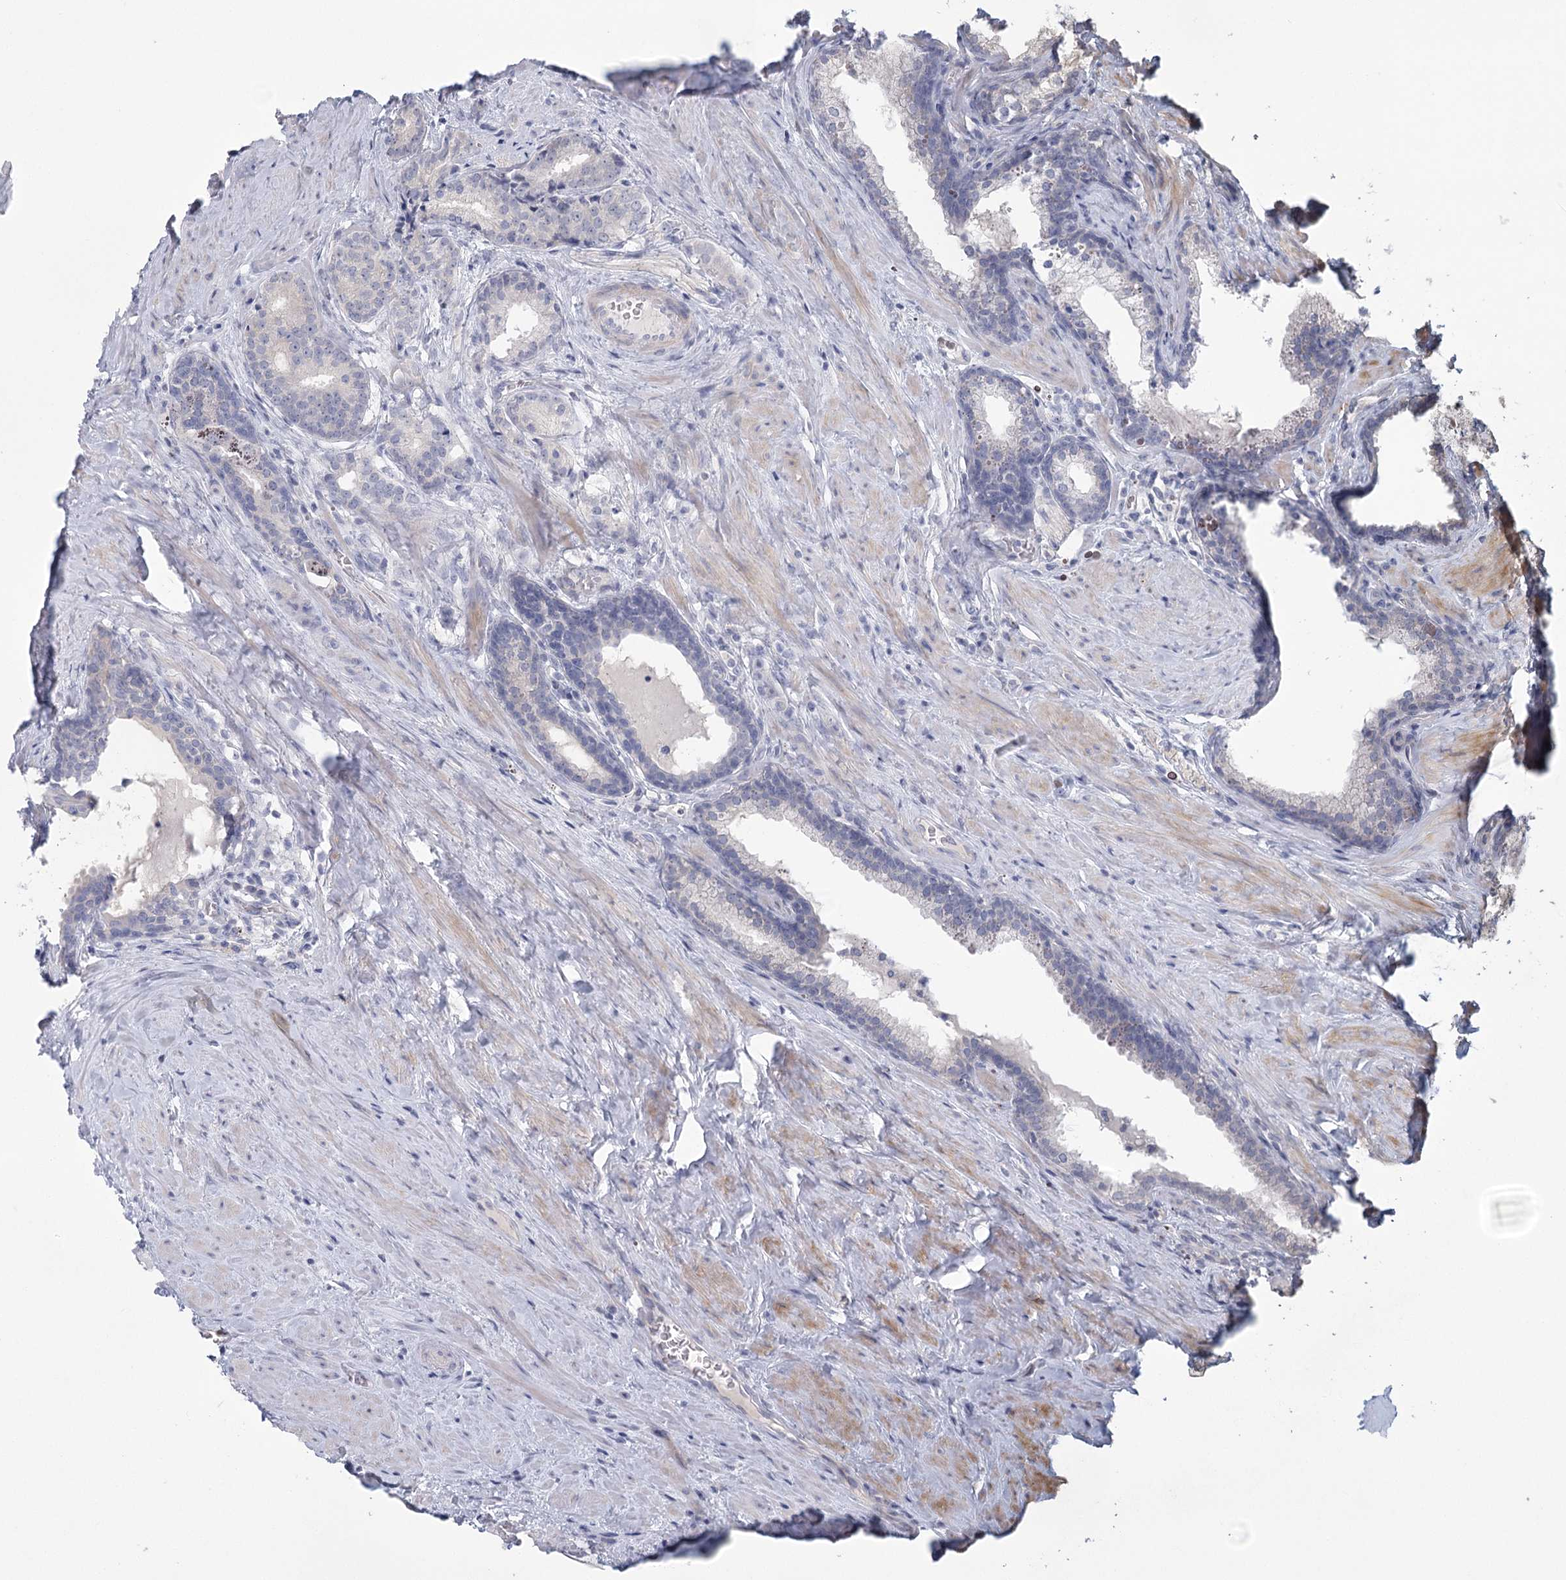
{"staining": {"intensity": "negative", "quantity": "none", "location": "none"}, "tissue": "prostate cancer", "cell_type": "Tumor cells", "image_type": "cancer", "snomed": [{"axis": "morphology", "description": "Adenocarcinoma, Low grade"}, {"axis": "topography", "description": "Prostate"}], "caption": "Protein analysis of prostate low-grade adenocarcinoma exhibits no significant staining in tumor cells. The staining was performed using DAB (3,3'-diaminobenzidine) to visualize the protein expression in brown, while the nuclei were stained in blue with hematoxylin (Magnification: 20x).", "gene": "CNTLN", "patient": {"sex": "male", "age": 71}}